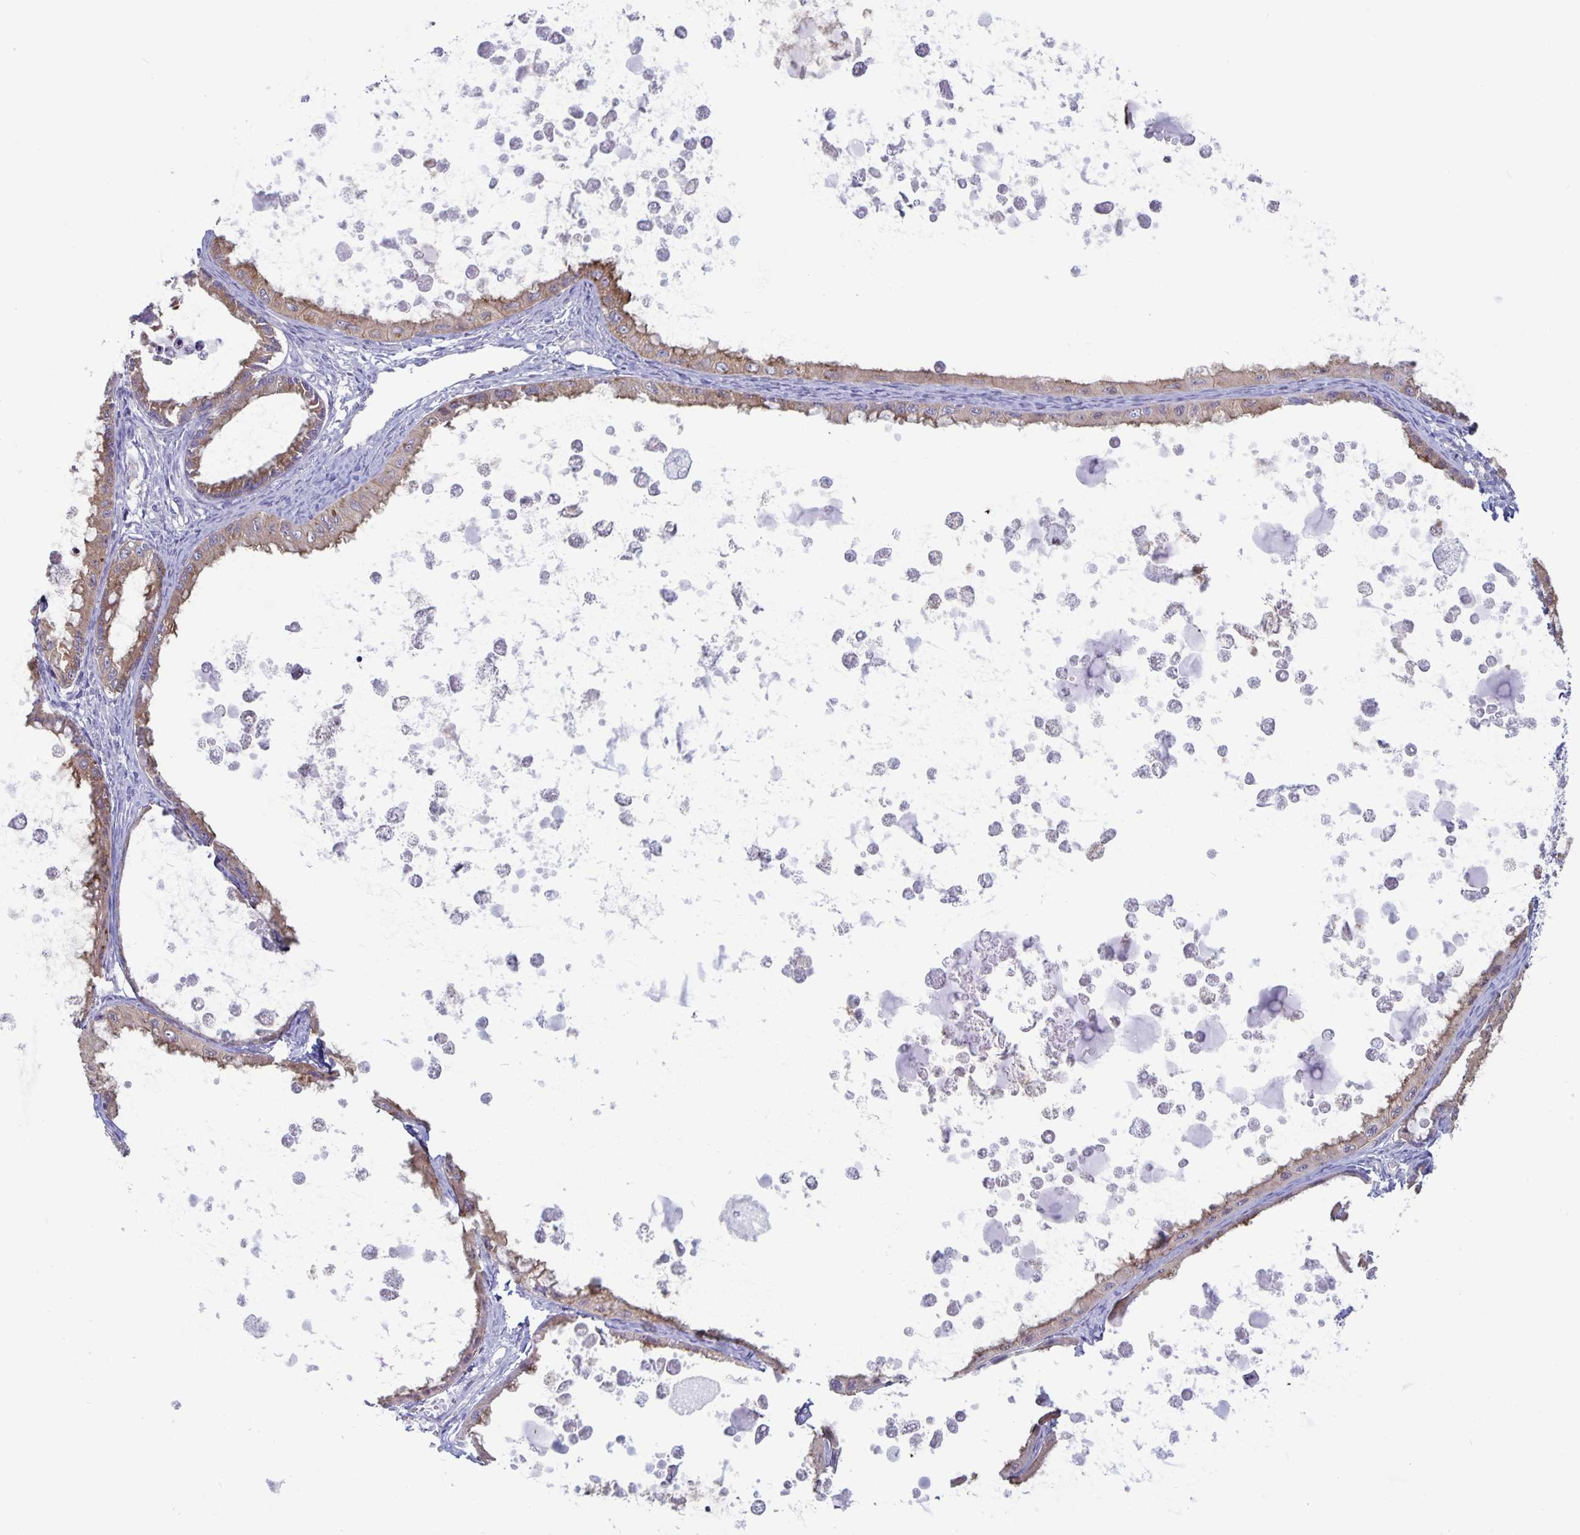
{"staining": {"intensity": "moderate", "quantity": ">75%", "location": "cytoplasmic/membranous"}, "tissue": "ovarian cancer", "cell_type": "Tumor cells", "image_type": "cancer", "snomed": [{"axis": "morphology", "description": "Cystadenocarcinoma, mucinous, NOS"}, {"axis": "topography", "description": "Ovary"}], "caption": "Tumor cells display moderate cytoplasmic/membranous positivity in approximately >75% of cells in mucinous cystadenocarcinoma (ovarian).", "gene": "PLCB3", "patient": {"sex": "female", "age": 64}}